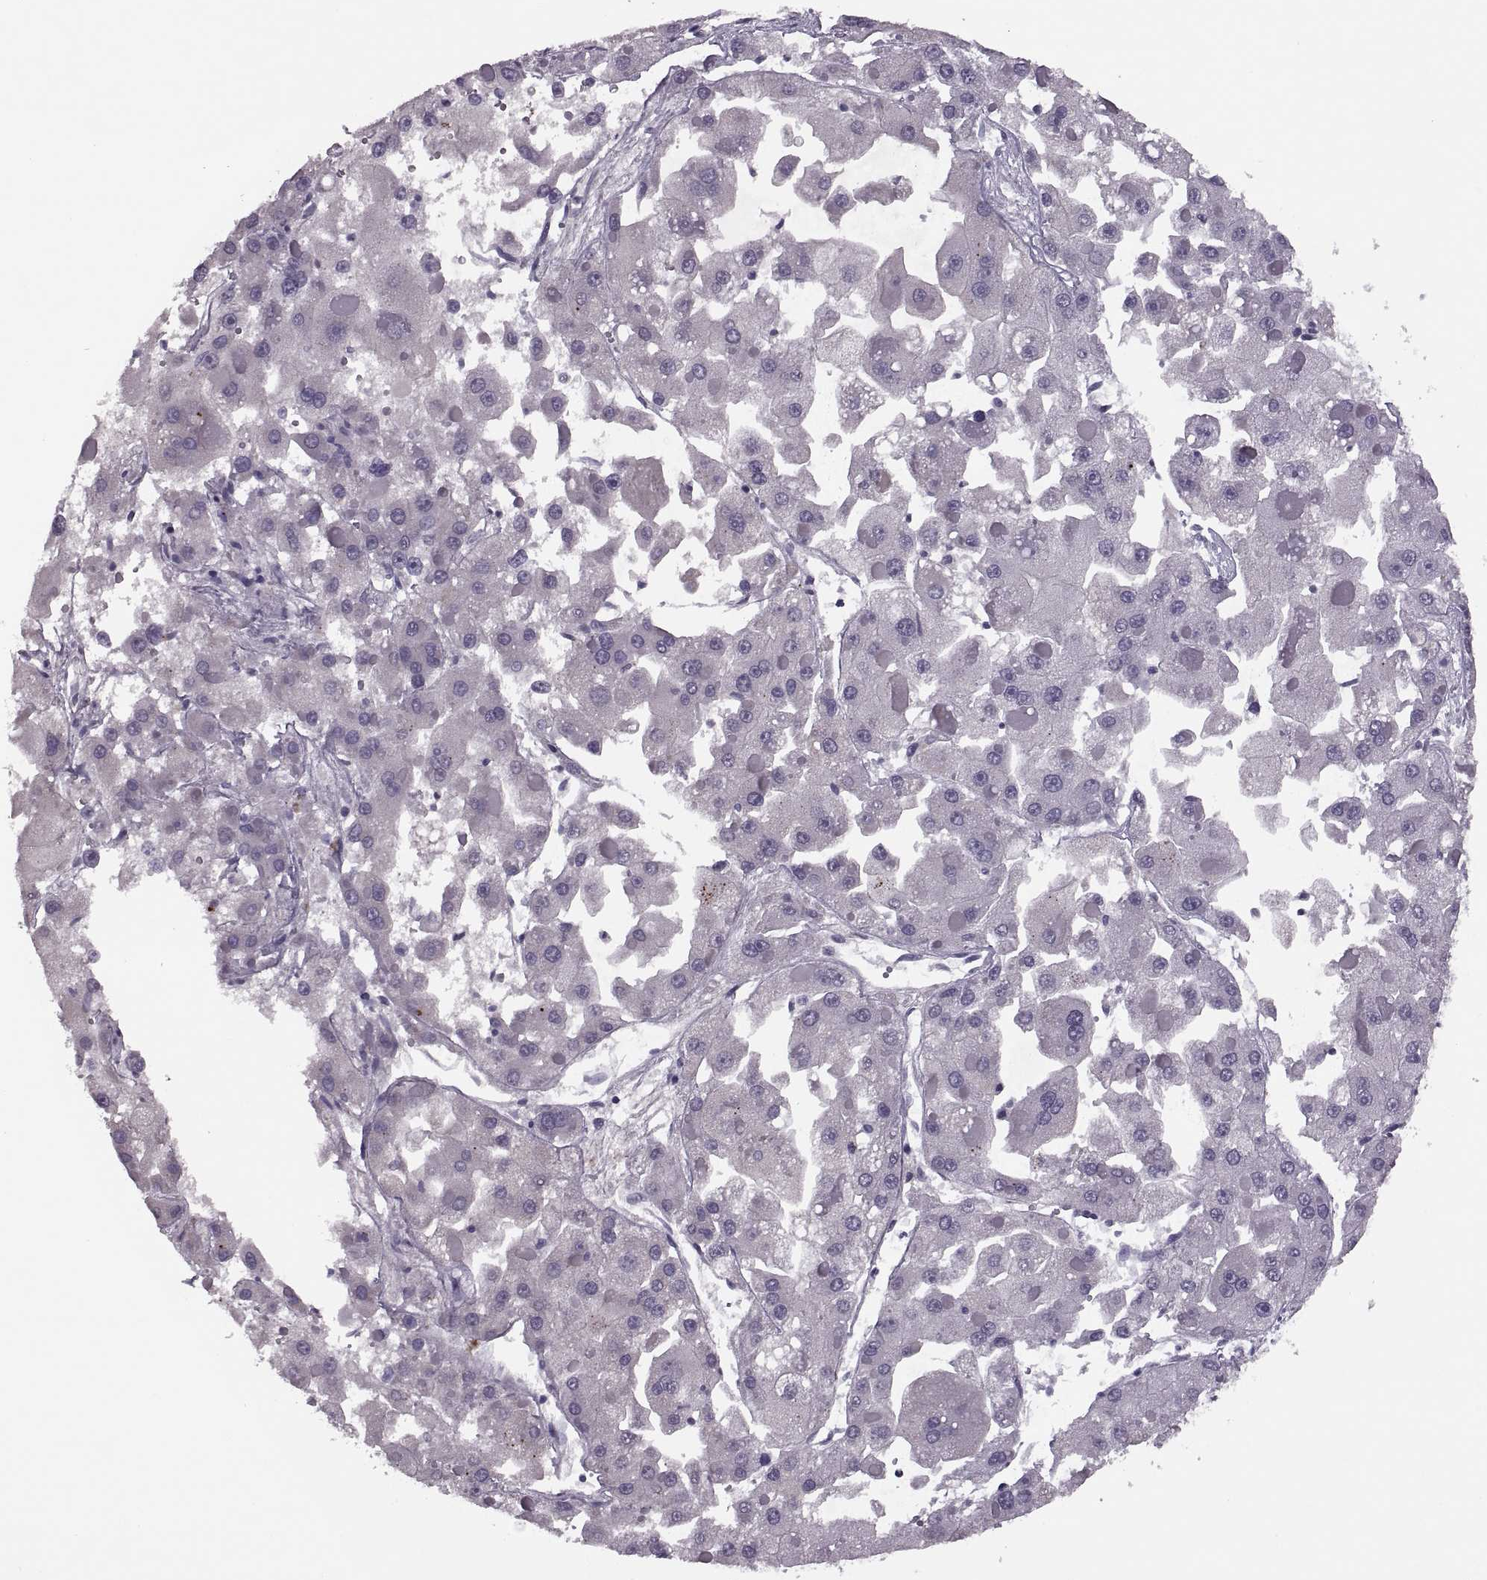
{"staining": {"intensity": "negative", "quantity": "none", "location": "none"}, "tissue": "liver cancer", "cell_type": "Tumor cells", "image_type": "cancer", "snomed": [{"axis": "morphology", "description": "Carcinoma, Hepatocellular, NOS"}, {"axis": "topography", "description": "Liver"}], "caption": "The histopathology image reveals no staining of tumor cells in hepatocellular carcinoma (liver). (Brightfield microscopy of DAB (3,3'-diaminobenzidine) immunohistochemistry at high magnification).", "gene": "PRSS54", "patient": {"sex": "female", "age": 73}}